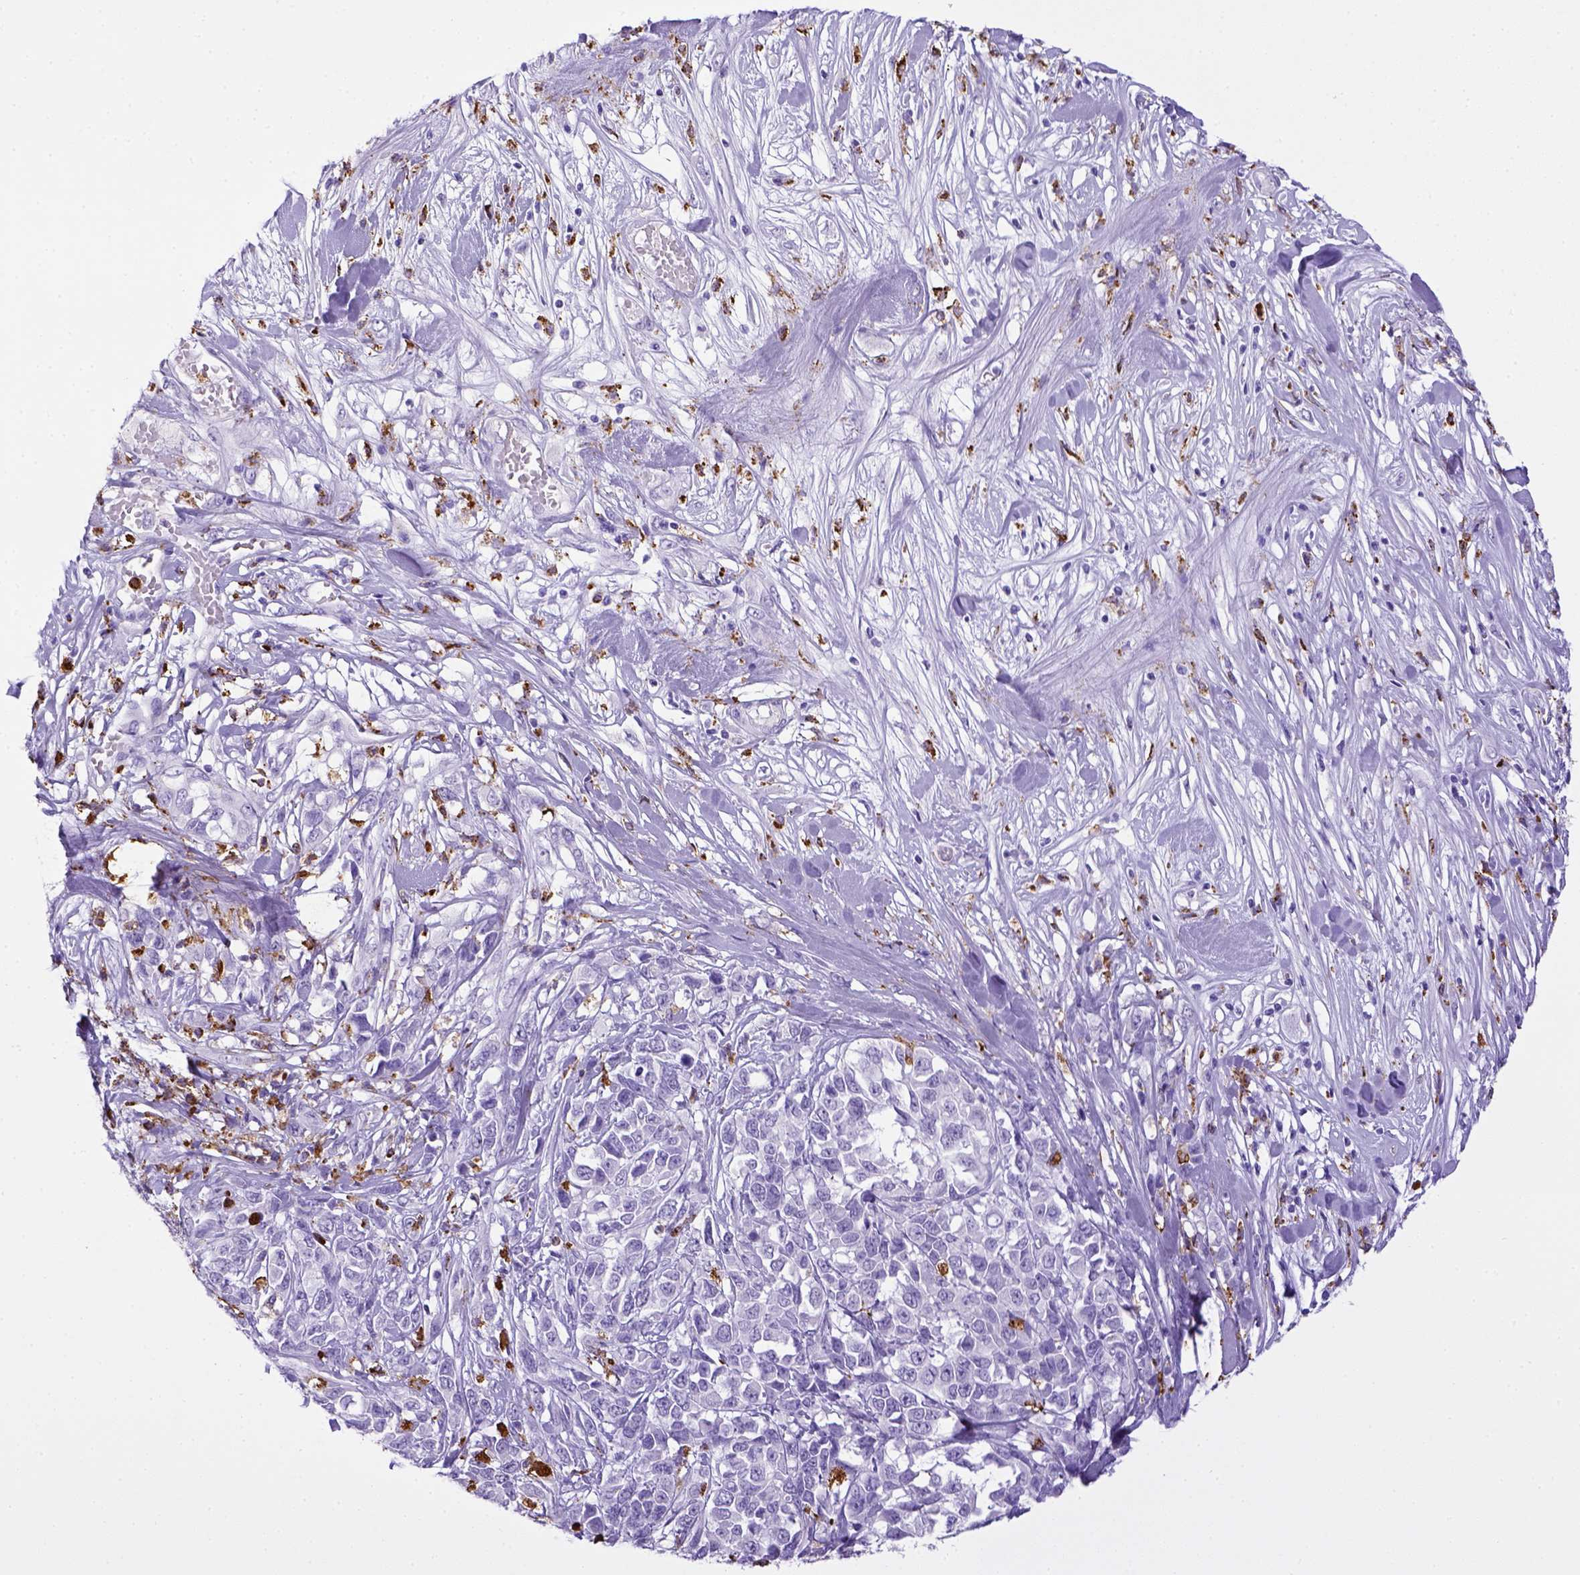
{"staining": {"intensity": "negative", "quantity": "none", "location": "none"}, "tissue": "melanoma", "cell_type": "Tumor cells", "image_type": "cancer", "snomed": [{"axis": "morphology", "description": "Malignant melanoma, Metastatic site"}, {"axis": "topography", "description": "Skin"}], "caption": "This is an immunohistochemistry photomicrograph of malignant melanoma (metastatic site). There is no staining in tumor cells.", "gene": "CD68", "patient": {"sex": "male", "age": 84}}